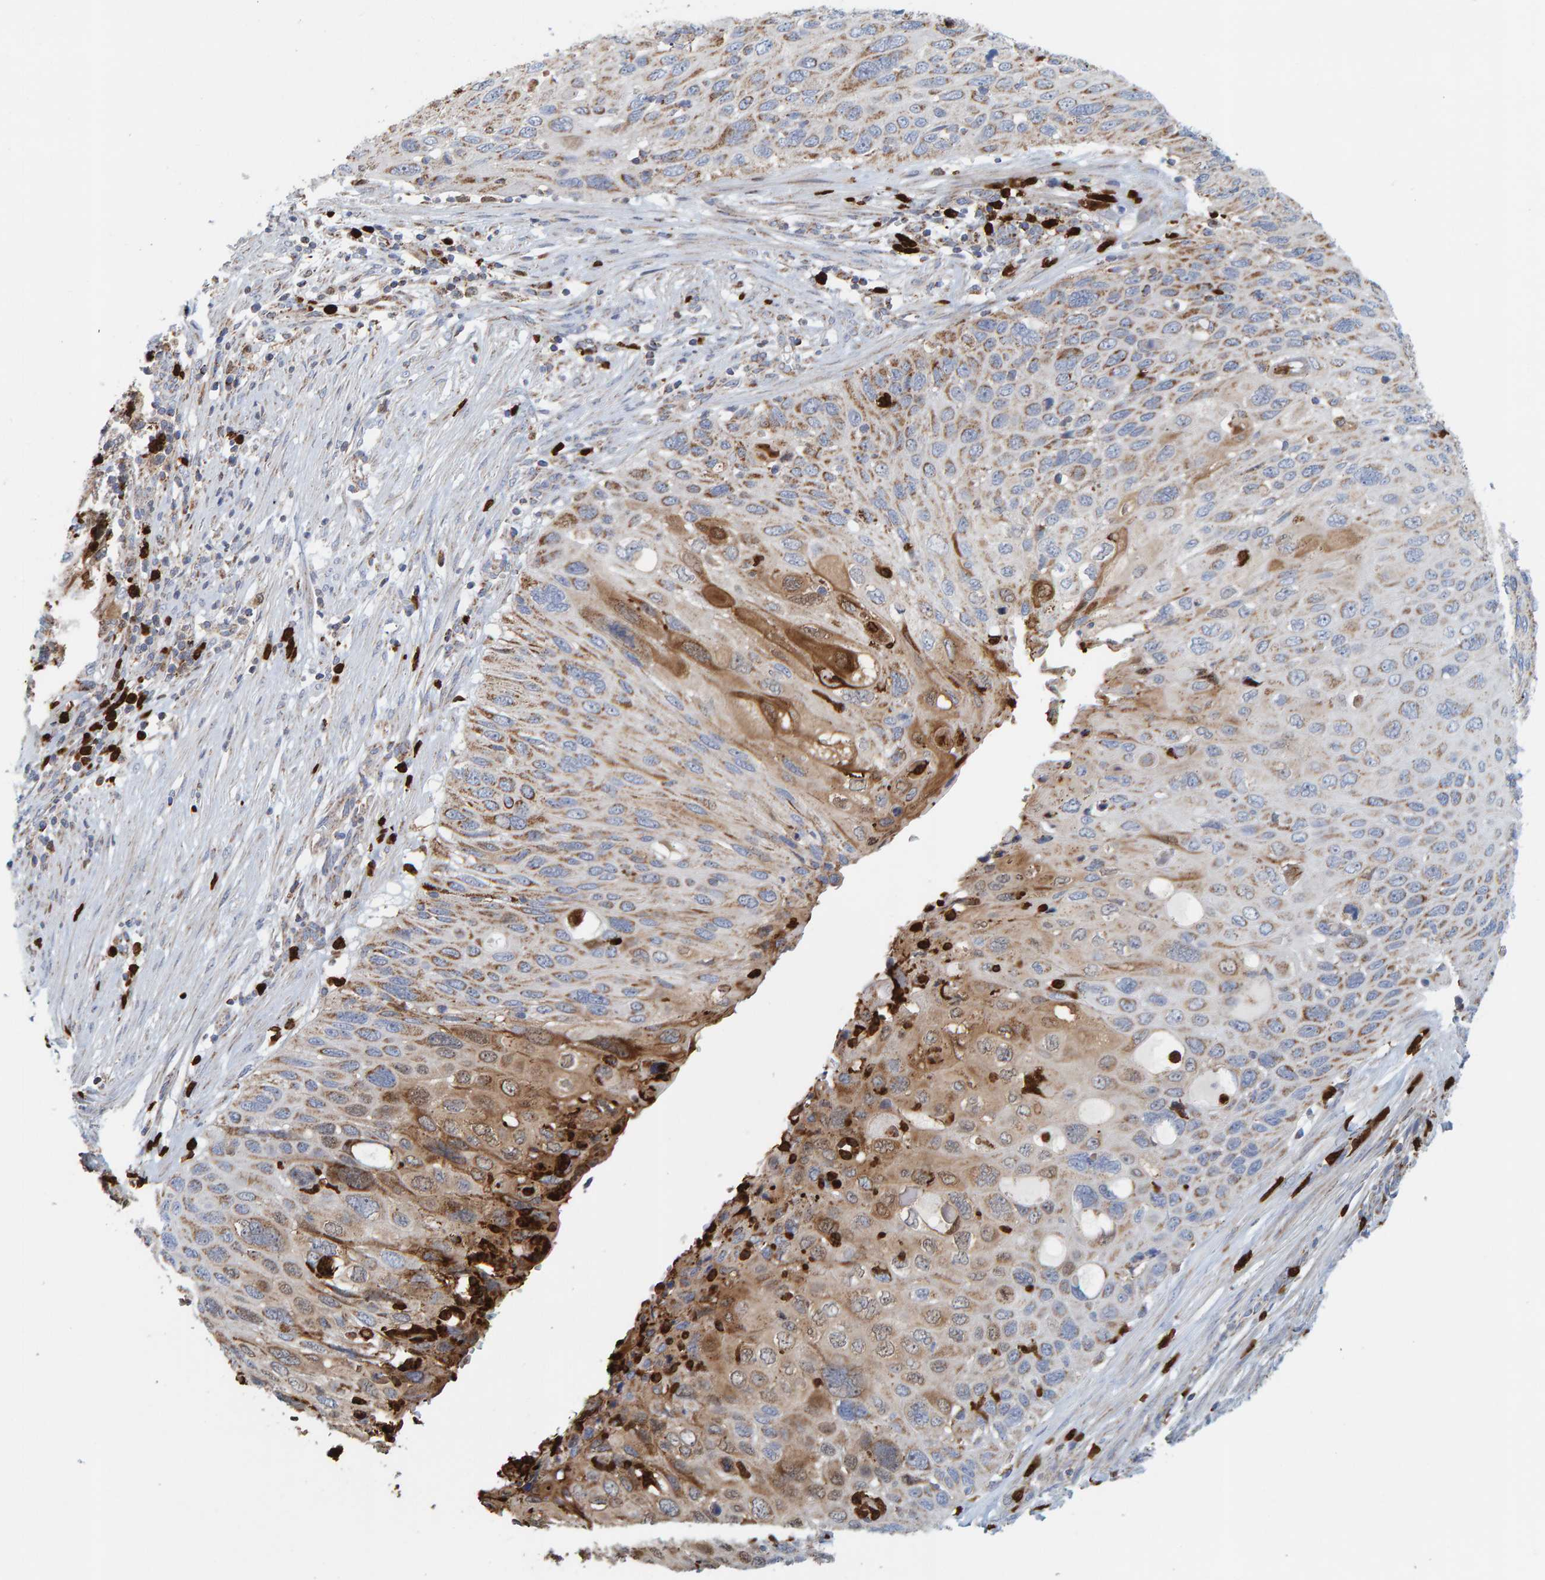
{"staining": {"intensity": "moderate", "quantity": ">75%", "location": "cytoplasmic/membranous,nuclear"}, "tissue": "cervical cancer", "cell_type": "Tumor cells", "image_type": "cancer", "snomed": [{"axis": "morphology", "description": "Squamous cell carcinoma, NOS"}, {"axis": "topography", "description": "Cervix"}], "caption": "A brown stain shows moderate cytoplasmic/membranous and nuclear expression of a protein in human squamous cell carcinoma (cervical) tumor cells. The protein of interest is shown in brown color, while the nuclei are stained blue.", "gene": "B9D1", "patient": {"sex": "female", "age": 70}}